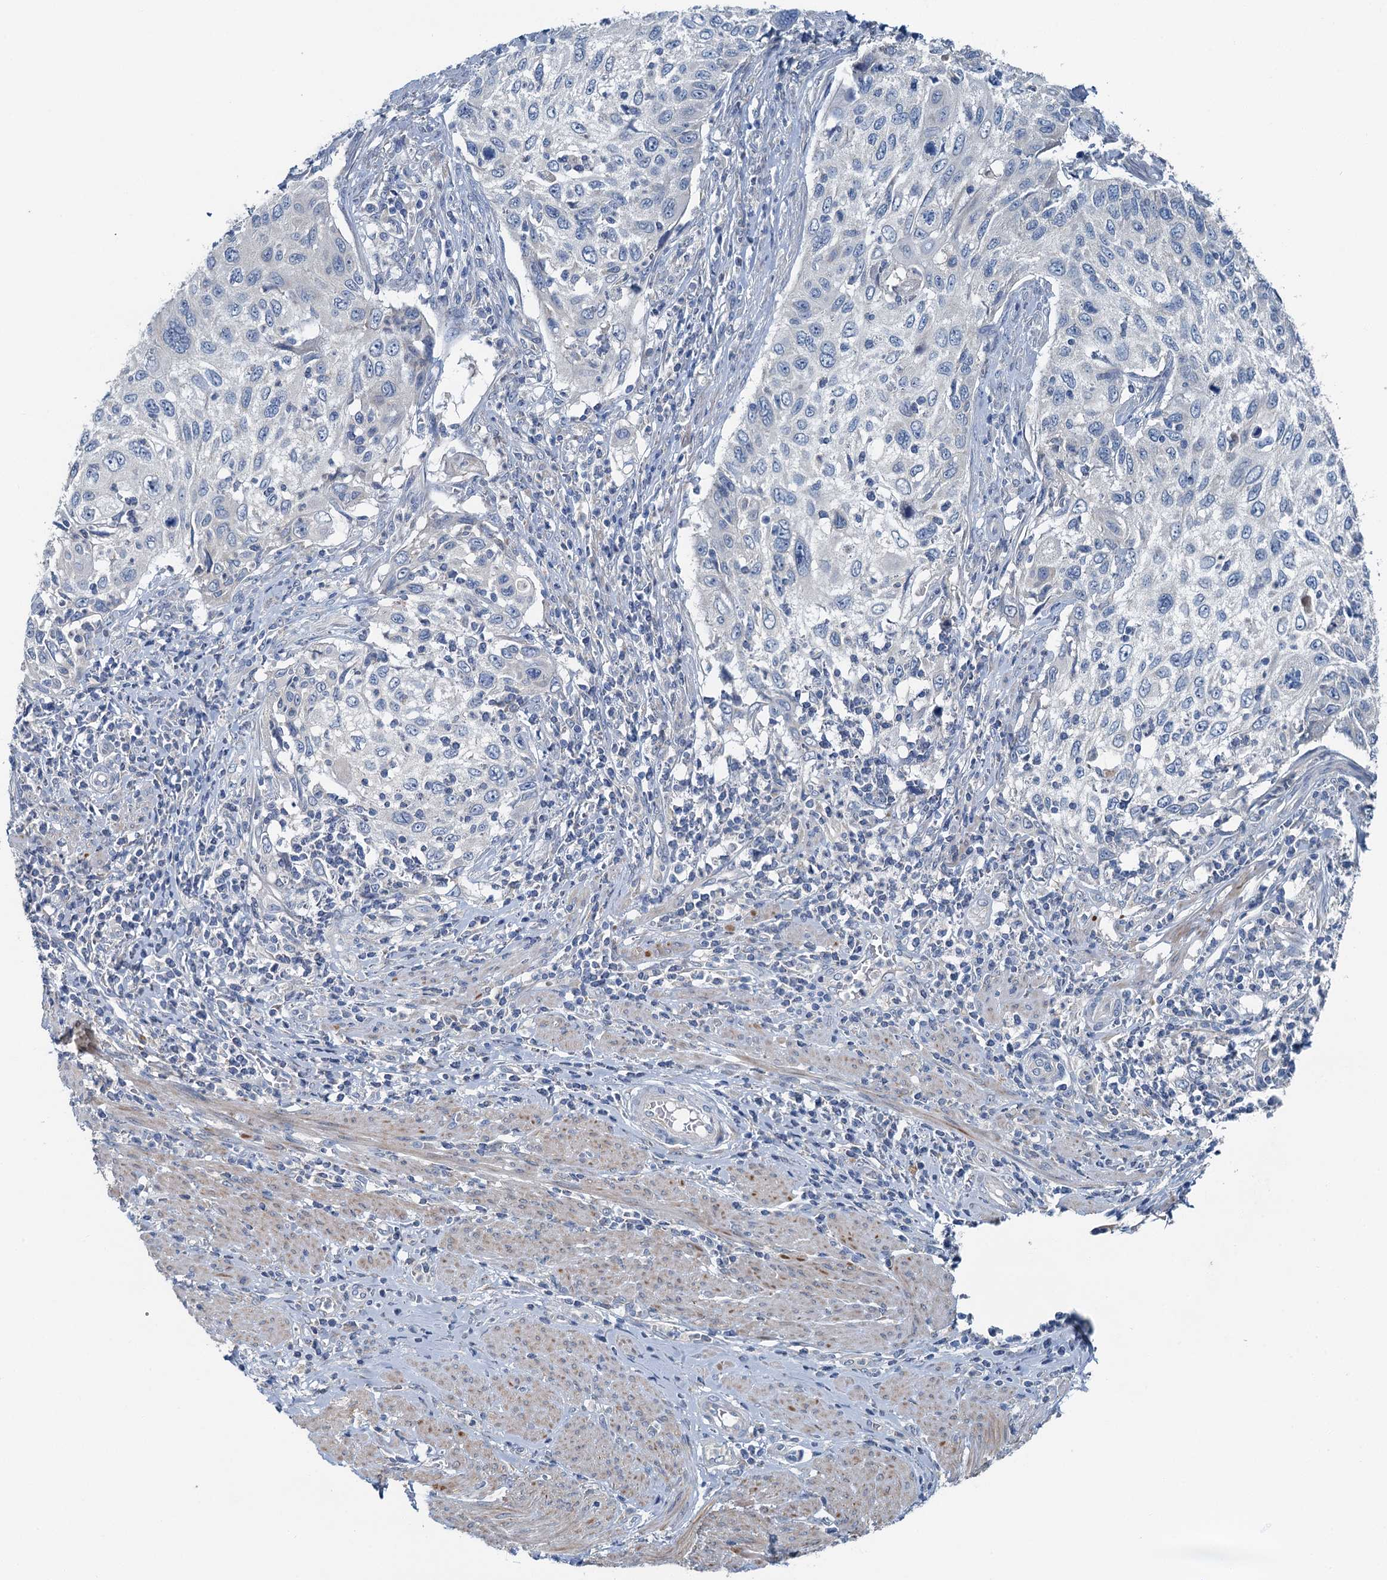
{"staining": {"intensity": "negative", "quantity": "none", "location": "none"}, "tissue": "cervical cancer", "cell_type": "Tumor cells", "image_type": "cancer", "snomed": [{"axis": "morphology", "description": "Squamous cell carcinoma, NOS"}, {"axis": "topography", "description": "Cervix"}], "caption": "This histopathology image is of cervical cancer (squamous cell carcinoma) stained with IHC to label a protein in brown with the nuclei are counter-stained blue. There is no positivity in tumor cells.", "gene": "C6orf120", "patient": {"sex": "female", "age": 70}}